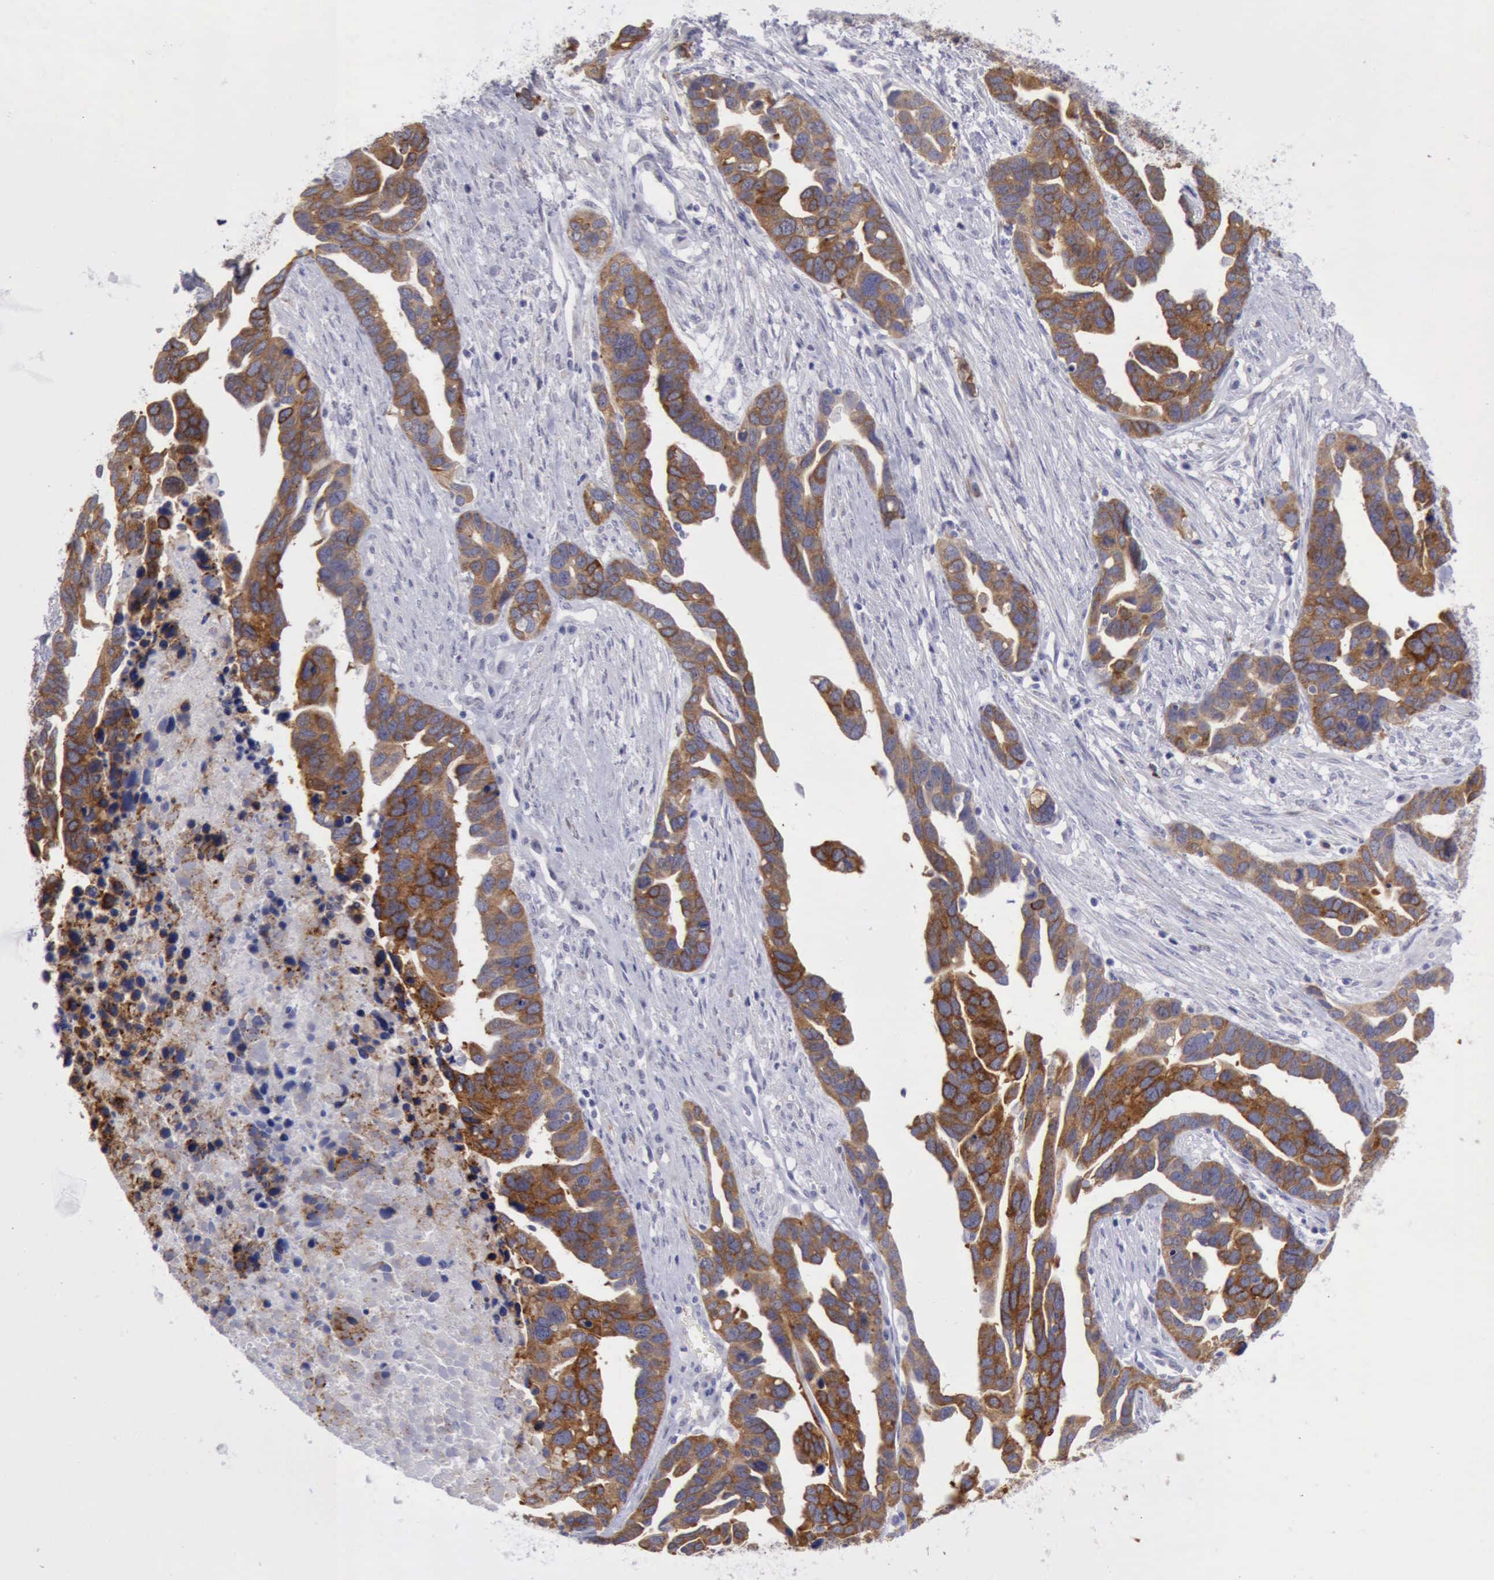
{"staining": {"intensity": "moderate", "quantity": ">75%", "location": "cytoplasmic/membranous"}, "tissue": "ovarian cancer", "cell_type": "Tumor cells", "image_type": "cancer", "snomed": [{"axis": "morphology", "description": "Cystadenocarcinoma, serous, NOS"}, {"axis": "topography", "description": "Ovary"}], "caption": "Immunohistochemistry image of neoplastic tissue: ovarian serous cystadenocarcinoma stained using immunohistochemistry displays medium levels of moderate protein expression localized specifically in the cytoplasmic/membranous of tumor cells, appearing as a cytoplasmic/membranous brown color.", "gene": "TFRC", "patient": {"sex": "female", "age": 54}}